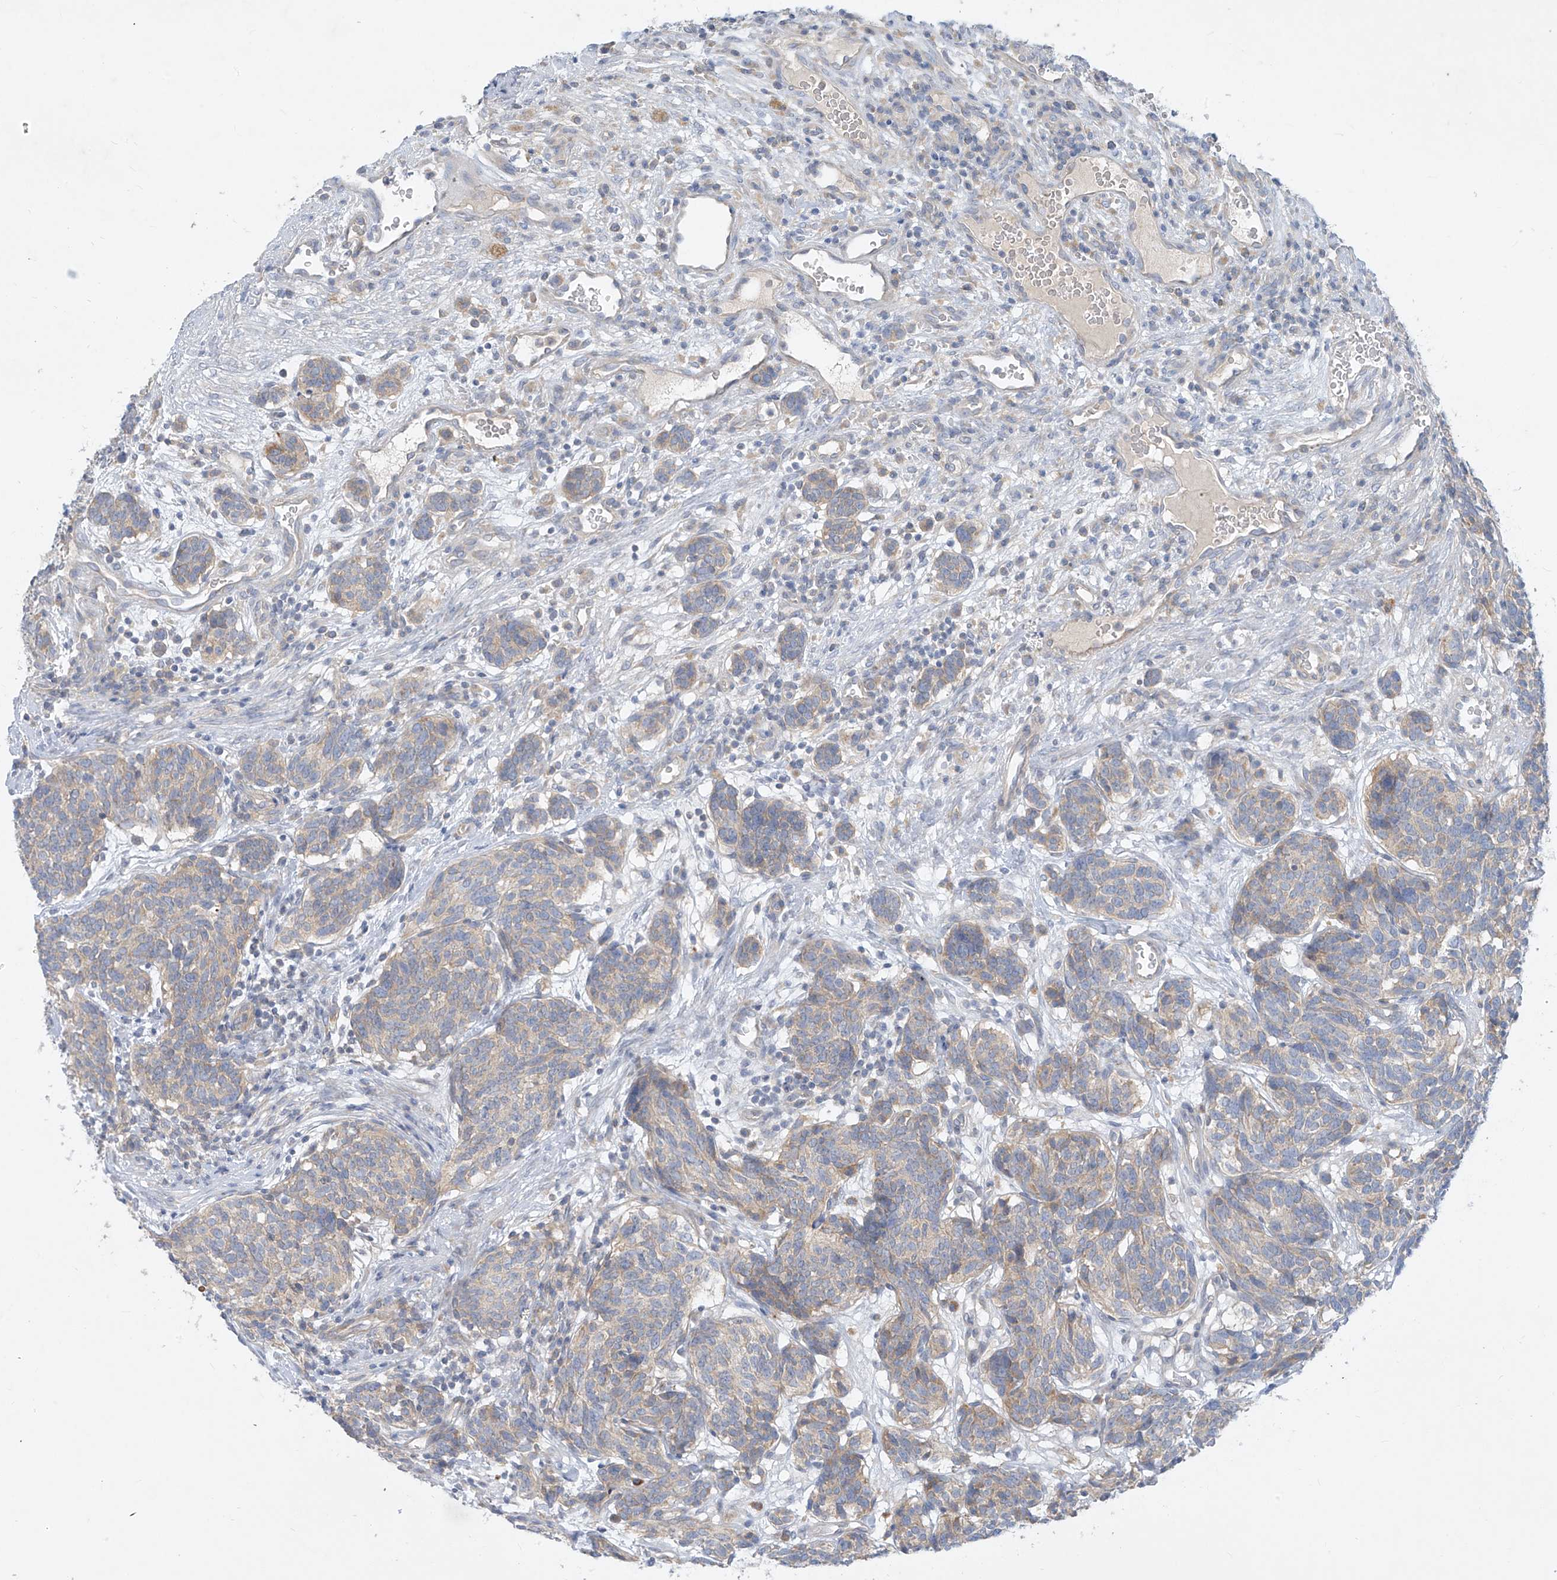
{"staining": {"intensity": "weak", "quantity": "25%-75%", "location": "cytoplasmic/membranous"}, "tissue": "carcinoid", "cell_type": "Tumor cells", "image_type": "cancer", "snomed": [{"axis": "morphology", "description": "Carcinoid, malignant, NOS"}, {"axis": "topography", "description": "Lung"}], "caption": "Protein staining of carcinoid tissue exhibits weak cytoplasmic/membranous positivity in approximately 25%-75% of tumor cells.", "gene": "DGKQ", "patient": {"sex": "female", "age": 46}}